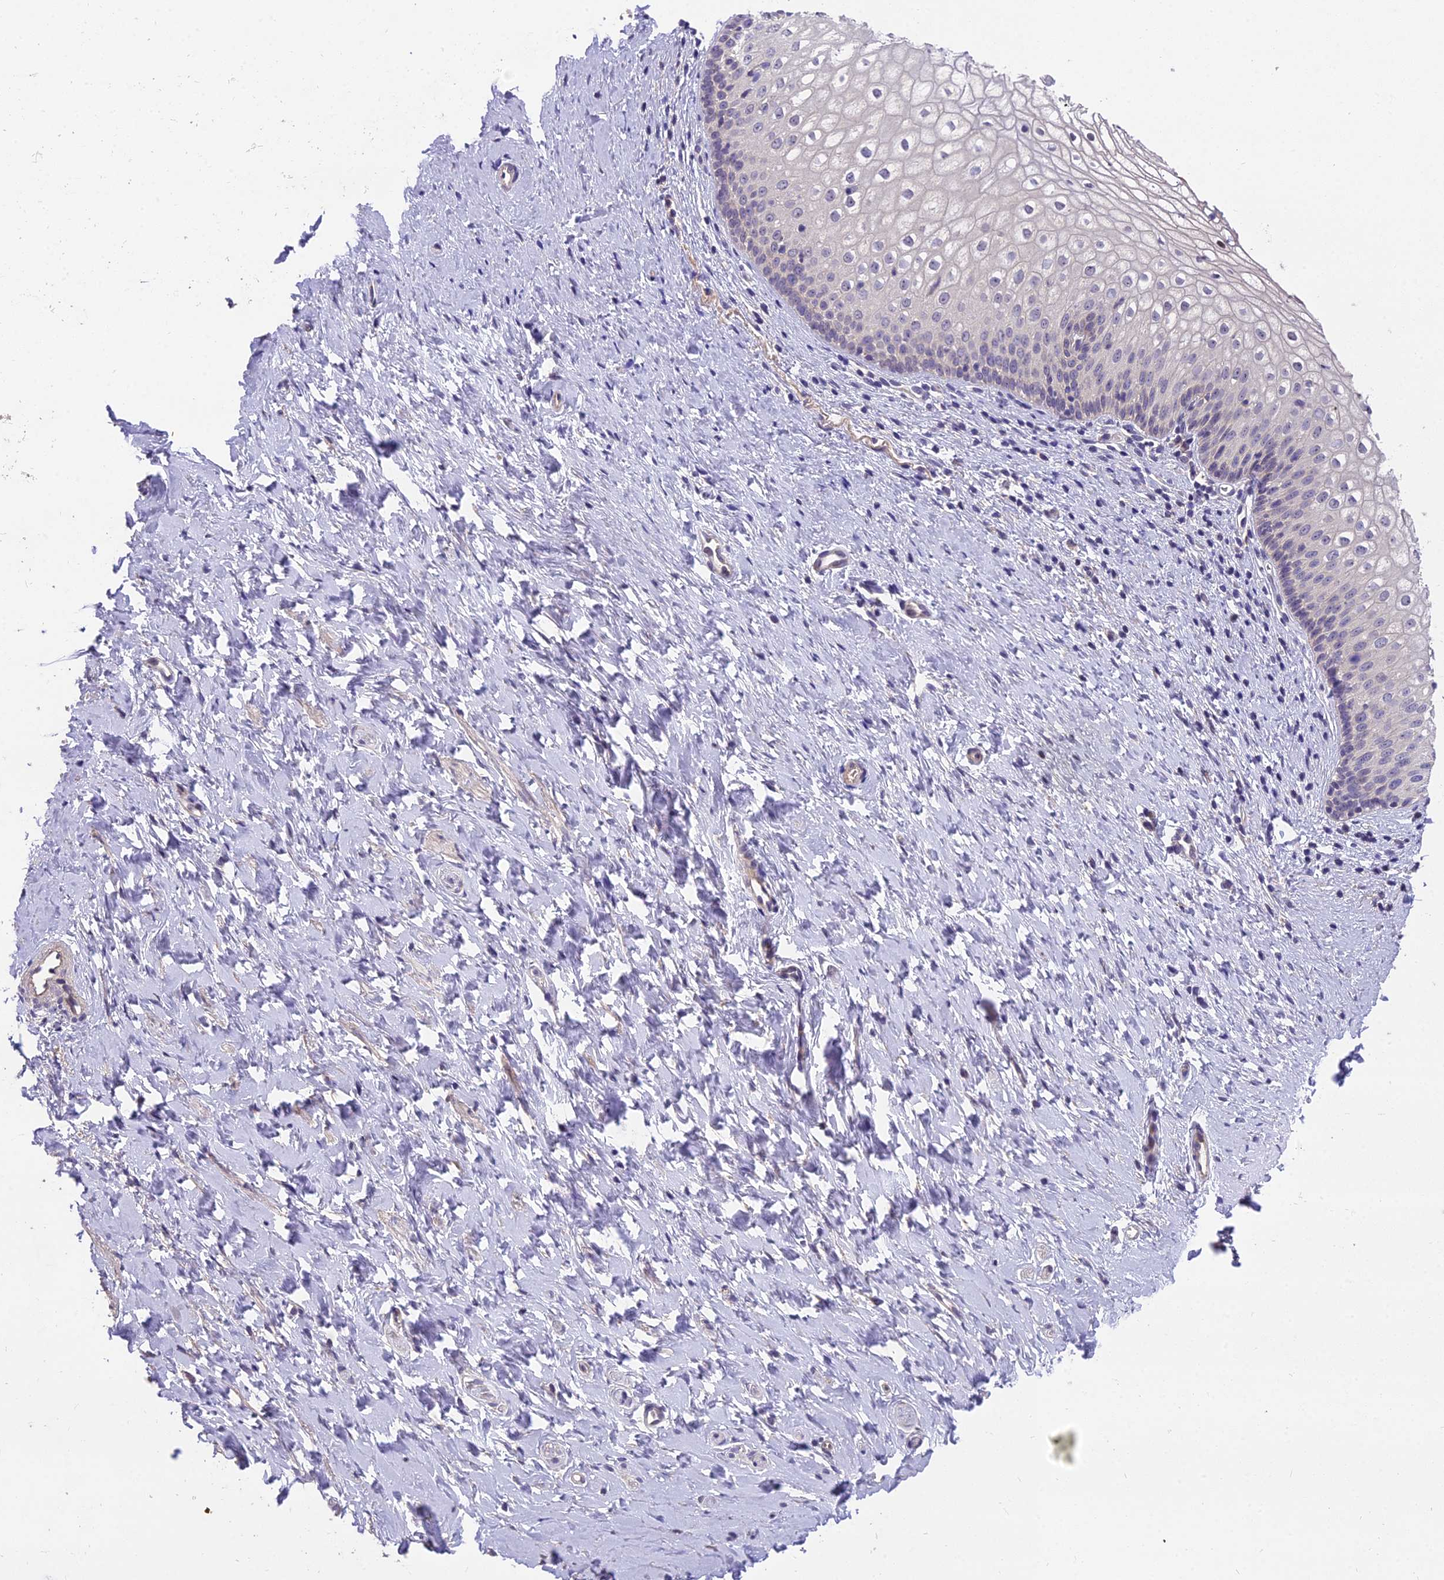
{"staining": {"intensity": "negative", "quantity": "none", "location": "none"}, "tissue": "vagina", "cell_type": "Squamous epithelial cells", "image_type": "normal", "snomed": [{"axis": "morphology", "description": "Normal tissue, NOS"}, {"axis": "topography", "description": "Vagina"}], "caption": "Immunohistochemistry of unremarkable vagina exhibits no expression in squamous epithelial cells.", "gene": "ZNF333", "patient": {"sex": "female", "age": 60}}